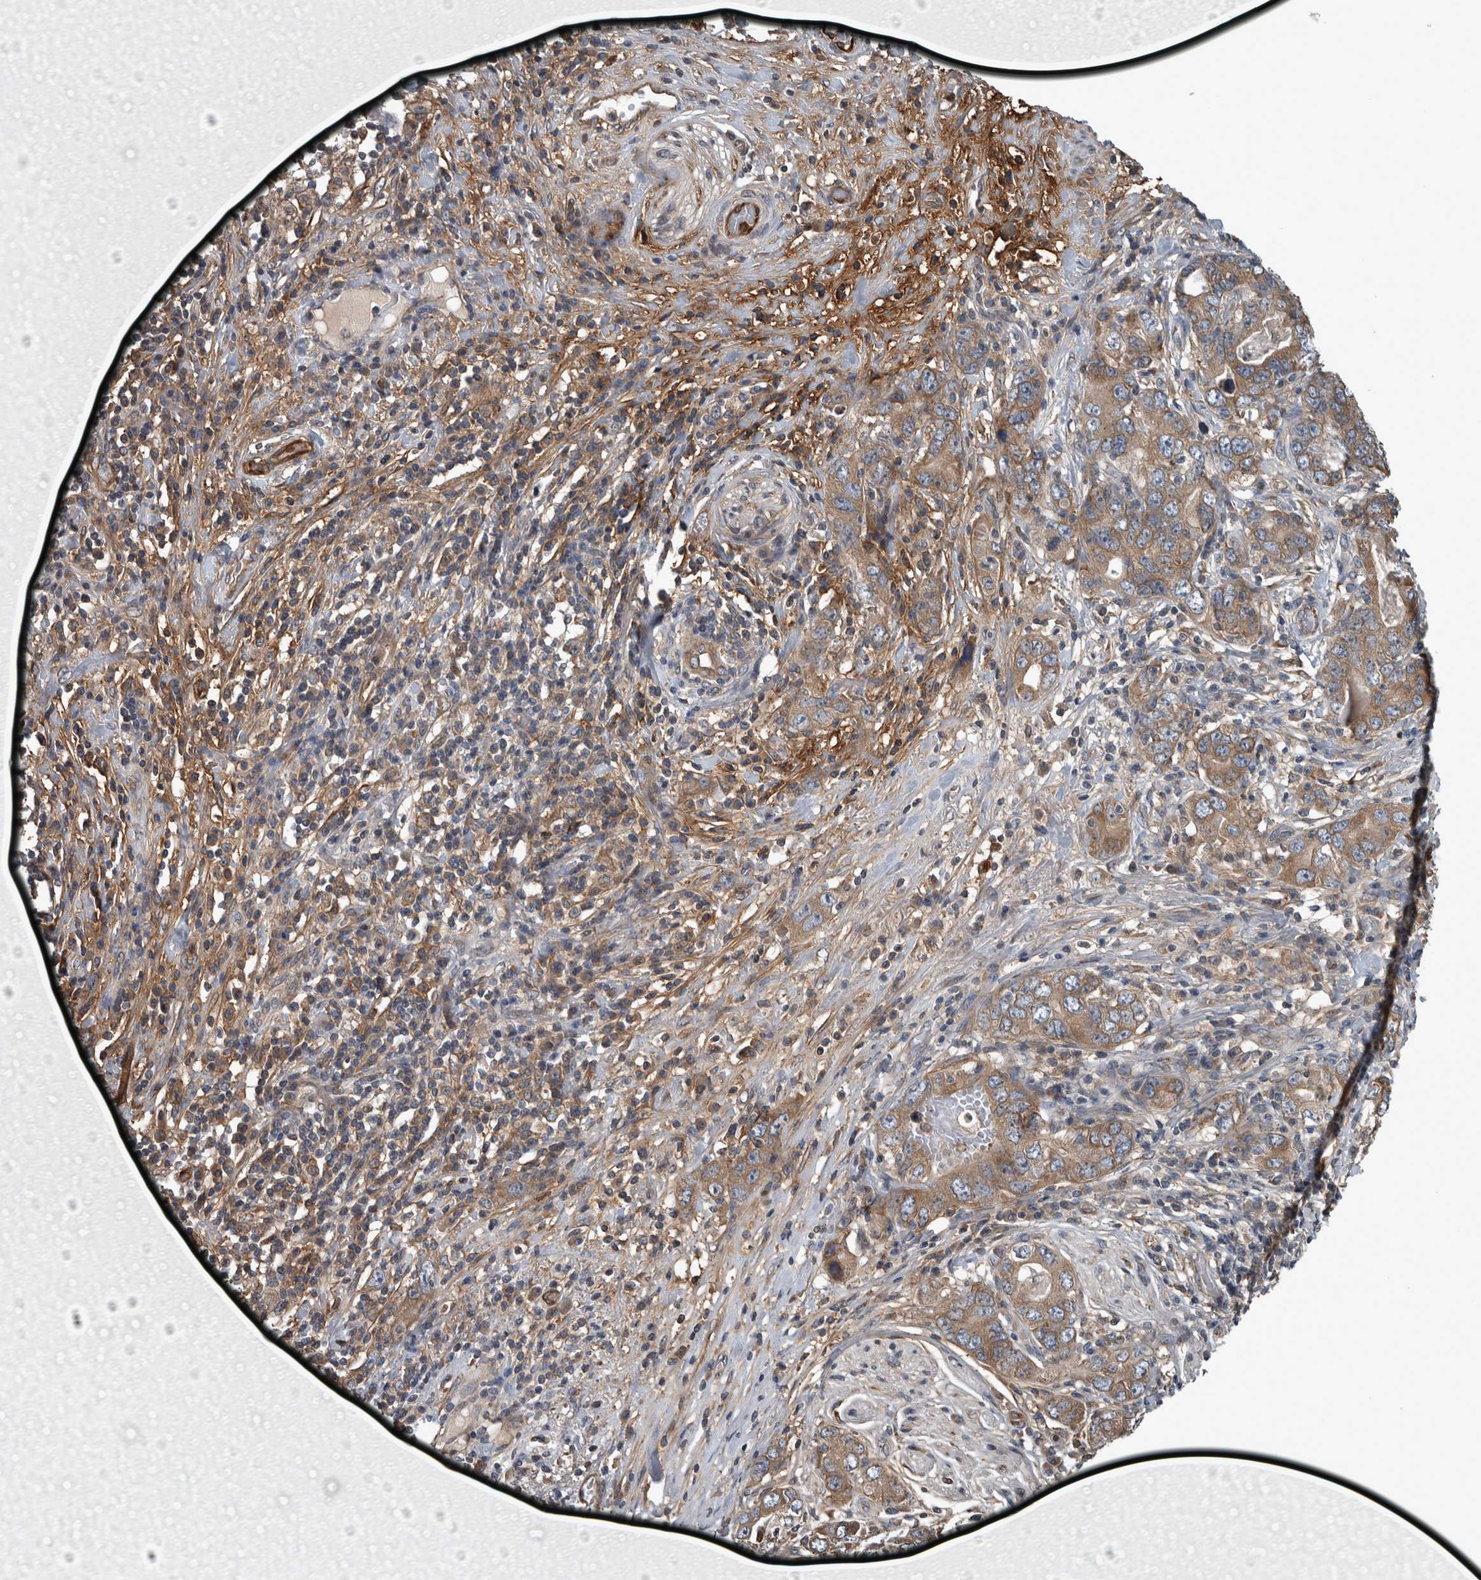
{"staining": {"intensity": "moderate", "quantity": ">75%", "location": "cytoplasmic/membranous"}, "tissue": "stomach cancer", "cell_type": "Tumor cells", "image_type": "cancer", "snomed": [{"axis": "morphology", "description": "Adenocarcinoma, NOS"}, {"axis": "topography", "description": "Stomach, lower"}], "caption": "Immunohistochemistry staining of stomach cancer (adenocarcinoma), which shows medium levels of moderate cytoplasmic/membranous positivity in about >75% of tumor cells indicating moderate cytoplasmic/membranous protein staining. The staining was performed using DAB (brown) for protein detection and nuclei were counterstained in hematoxylin (blue).", "gene": "EXOC8", "patient": {"sex": "female", "age": 93}}